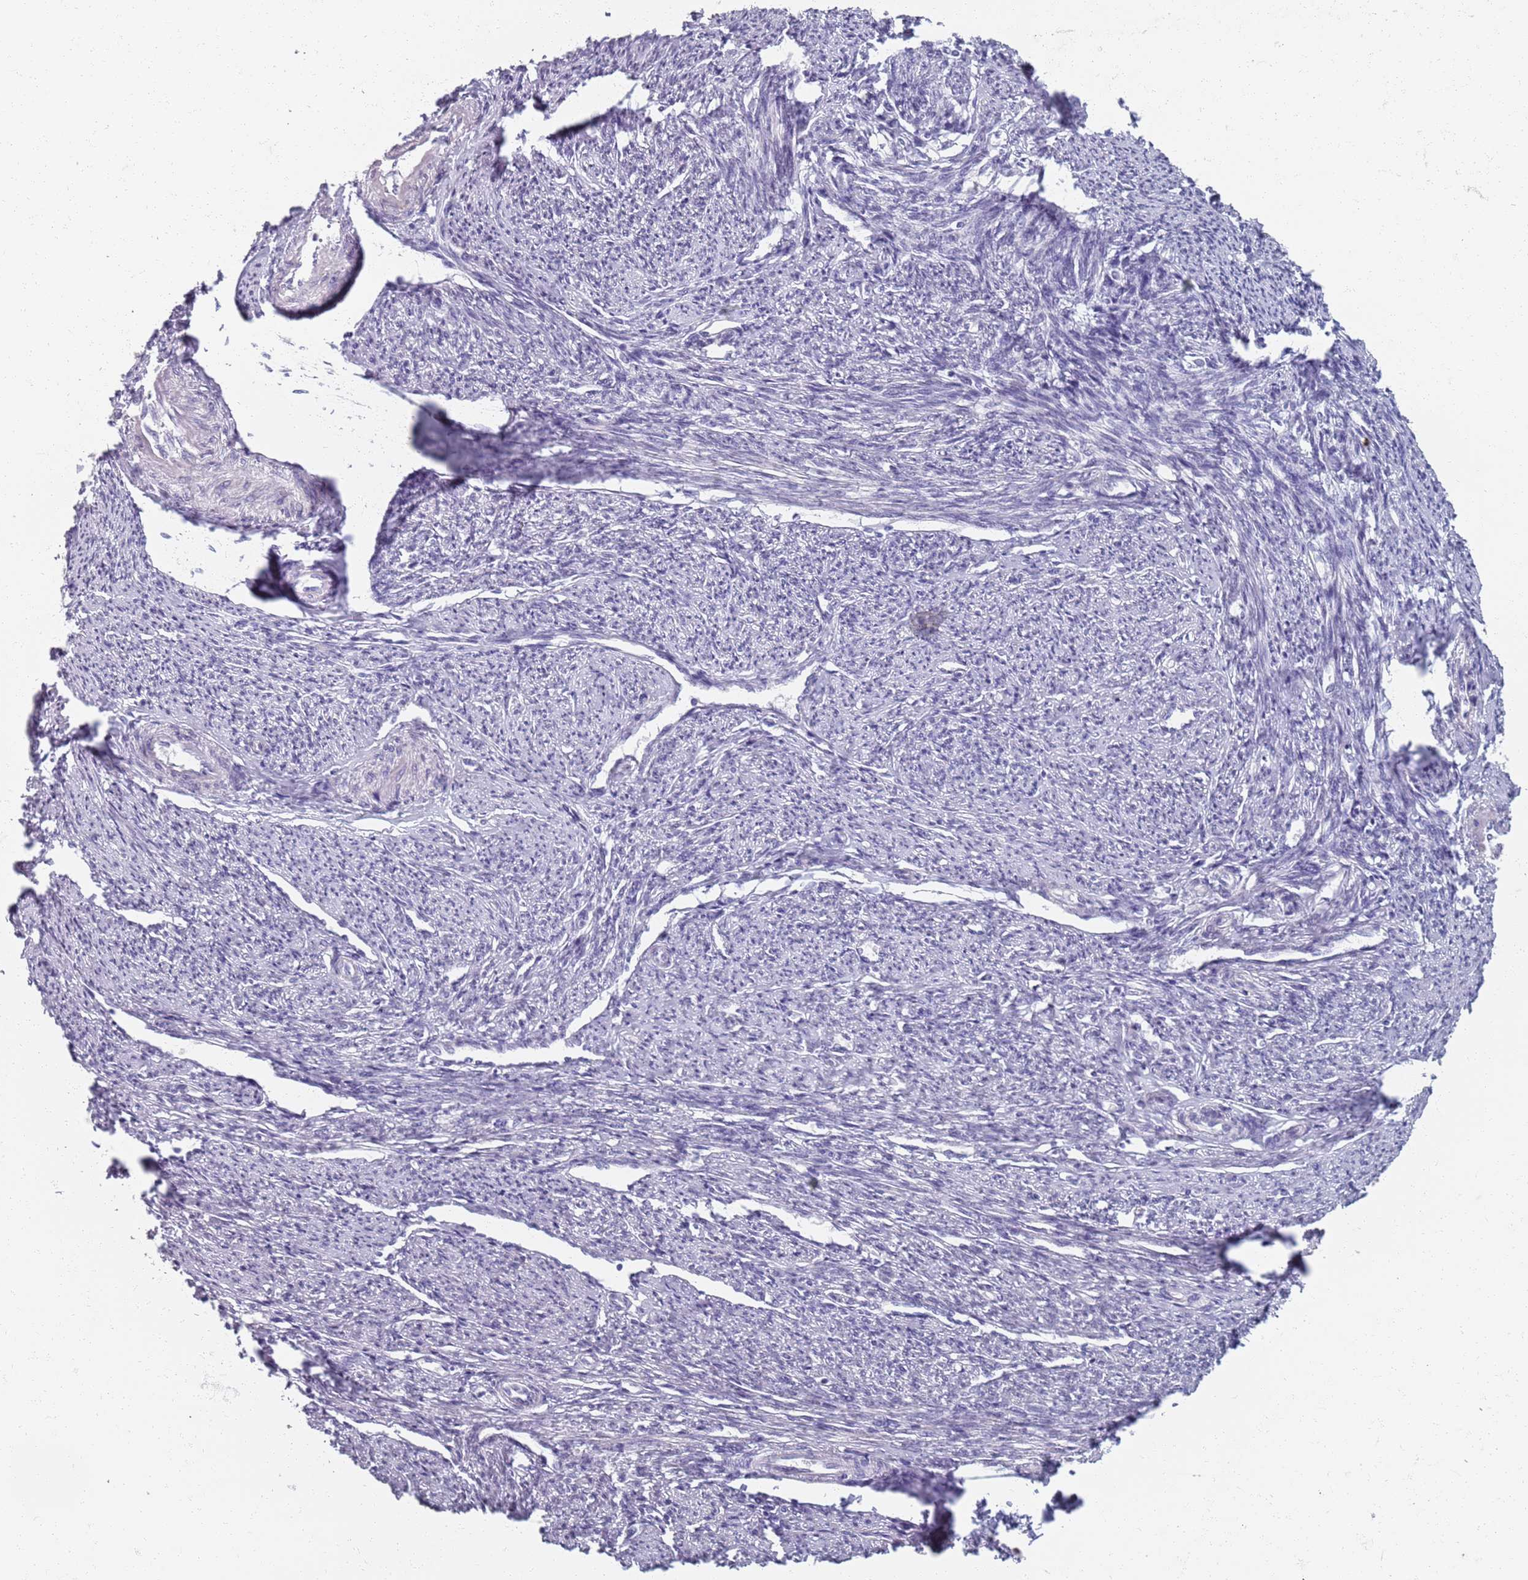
{"staining": {"intensity": "weak", "quantity": "<25%", "location": "cytoplasmic/membranous,nuclear"}, "tissue": "smooth muscle", "cell_type": "Smooth muscle cells", "image_type": "normal", "snomed": [{"axis": "morphology", "description": "Normal tissue, NOS"}, {"axis": "topography", "description": "Smooth muscle"}, {"axis": "topography", "description": "Uterus"}], "caption": "Immunohistochemistry image of normal smooth muscle: smooth muscle stained with DAB shows no significant protein positivity in smooth muscle cells.", "gene": "SAMD1", "patient": {"sex": "female", "age": 59}}